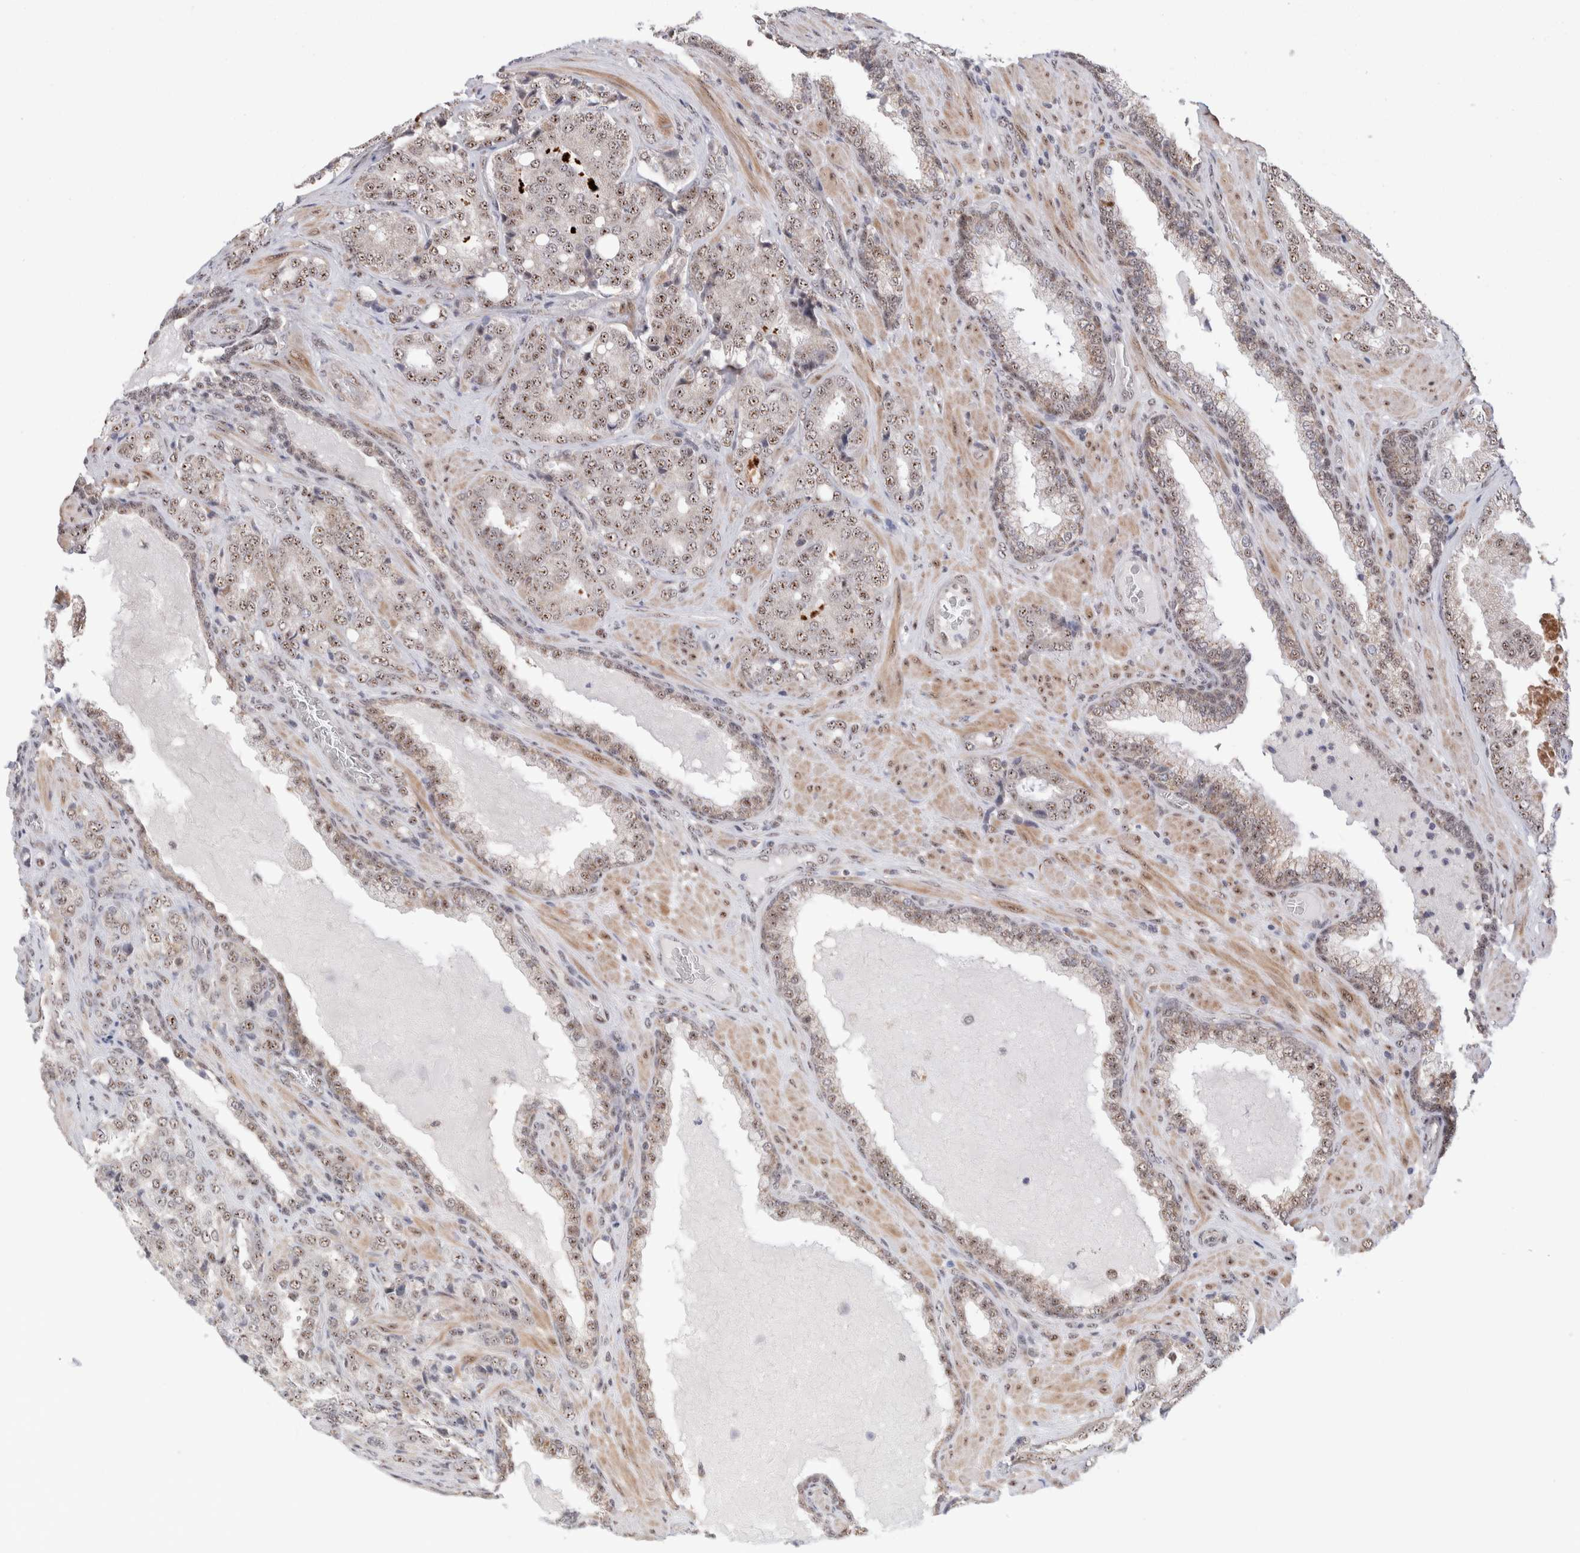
{"staining": {"intensity": "moderate", "quantity": ">75%", "location": "nuclear"}, "tissue": "prostate cancer", "cell_type": "Tumor cells", "image_type": "cancer", "snomed": [{"axis": "morphology", "description": "Adenocarcinoma, High grade"}, {"axis": "topography", "description": "Prostate"}], "caption": "Immunohistochemical staining of prostate high-grade adenocarcinoma demonstrates medium levels of moderate nuclear positivity in approximately >75% of tumor cells.", "gene": "ZNF695", "patient": {"sex": "male", "age": 50}}